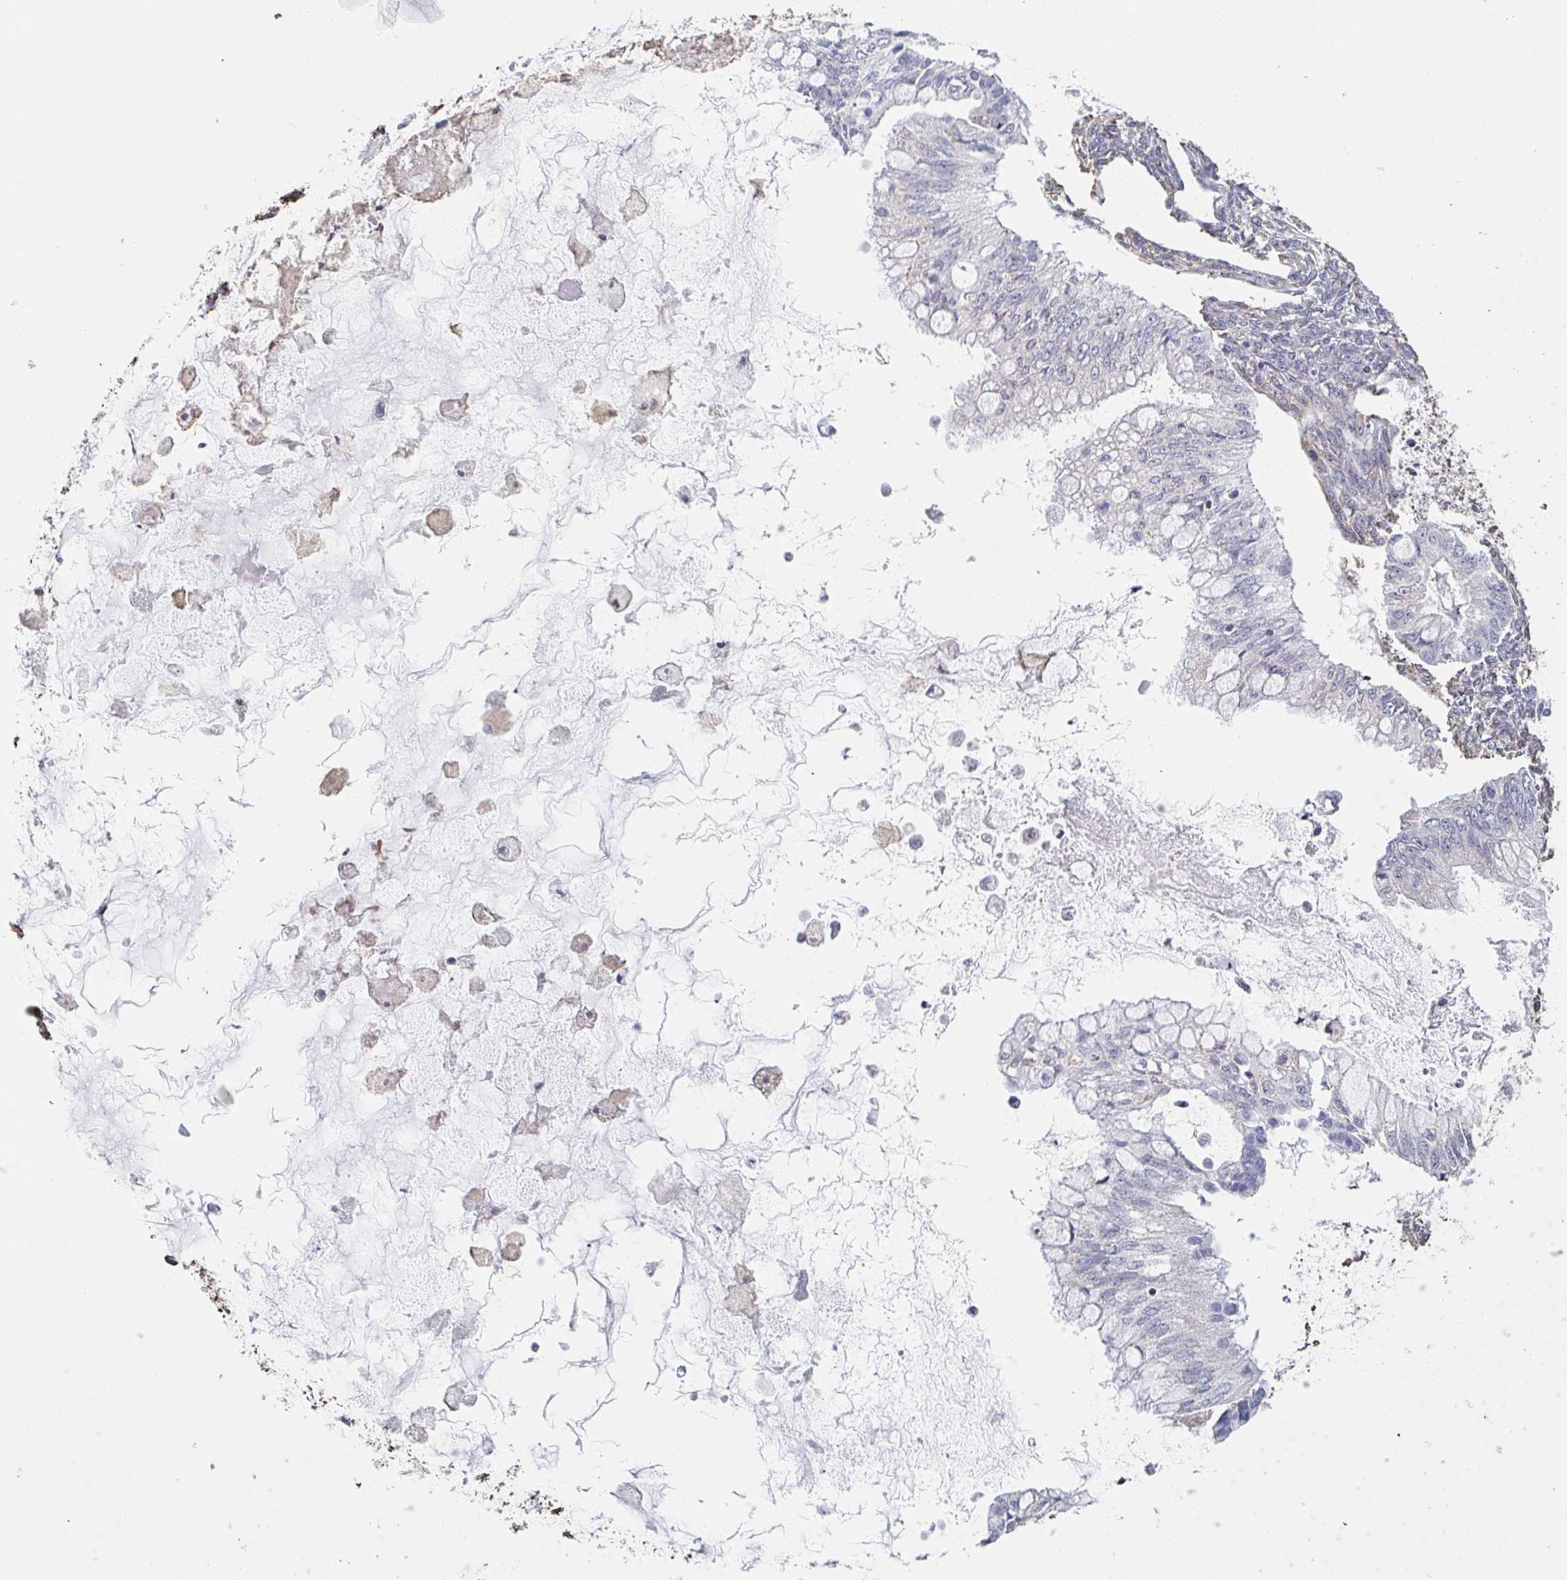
{"staining": {"intensity": "negative", "quantity": "none", "location": "none"}, "tissue": "ovarian cancer", "cell_type": "Tumor cells", "image_type": "cancer", "snomed": [{"axis": "morphology", "description": "Cystadenocarcinoma, mucinous, NOS"}, {"axis": "topography", "description": "Ovary"}], "caption": "Tumor cells are negative for brown protein staining in ovarian cancer.", "gene": "RAB5IF", "patient": {"sex": "female", "age": 34}}